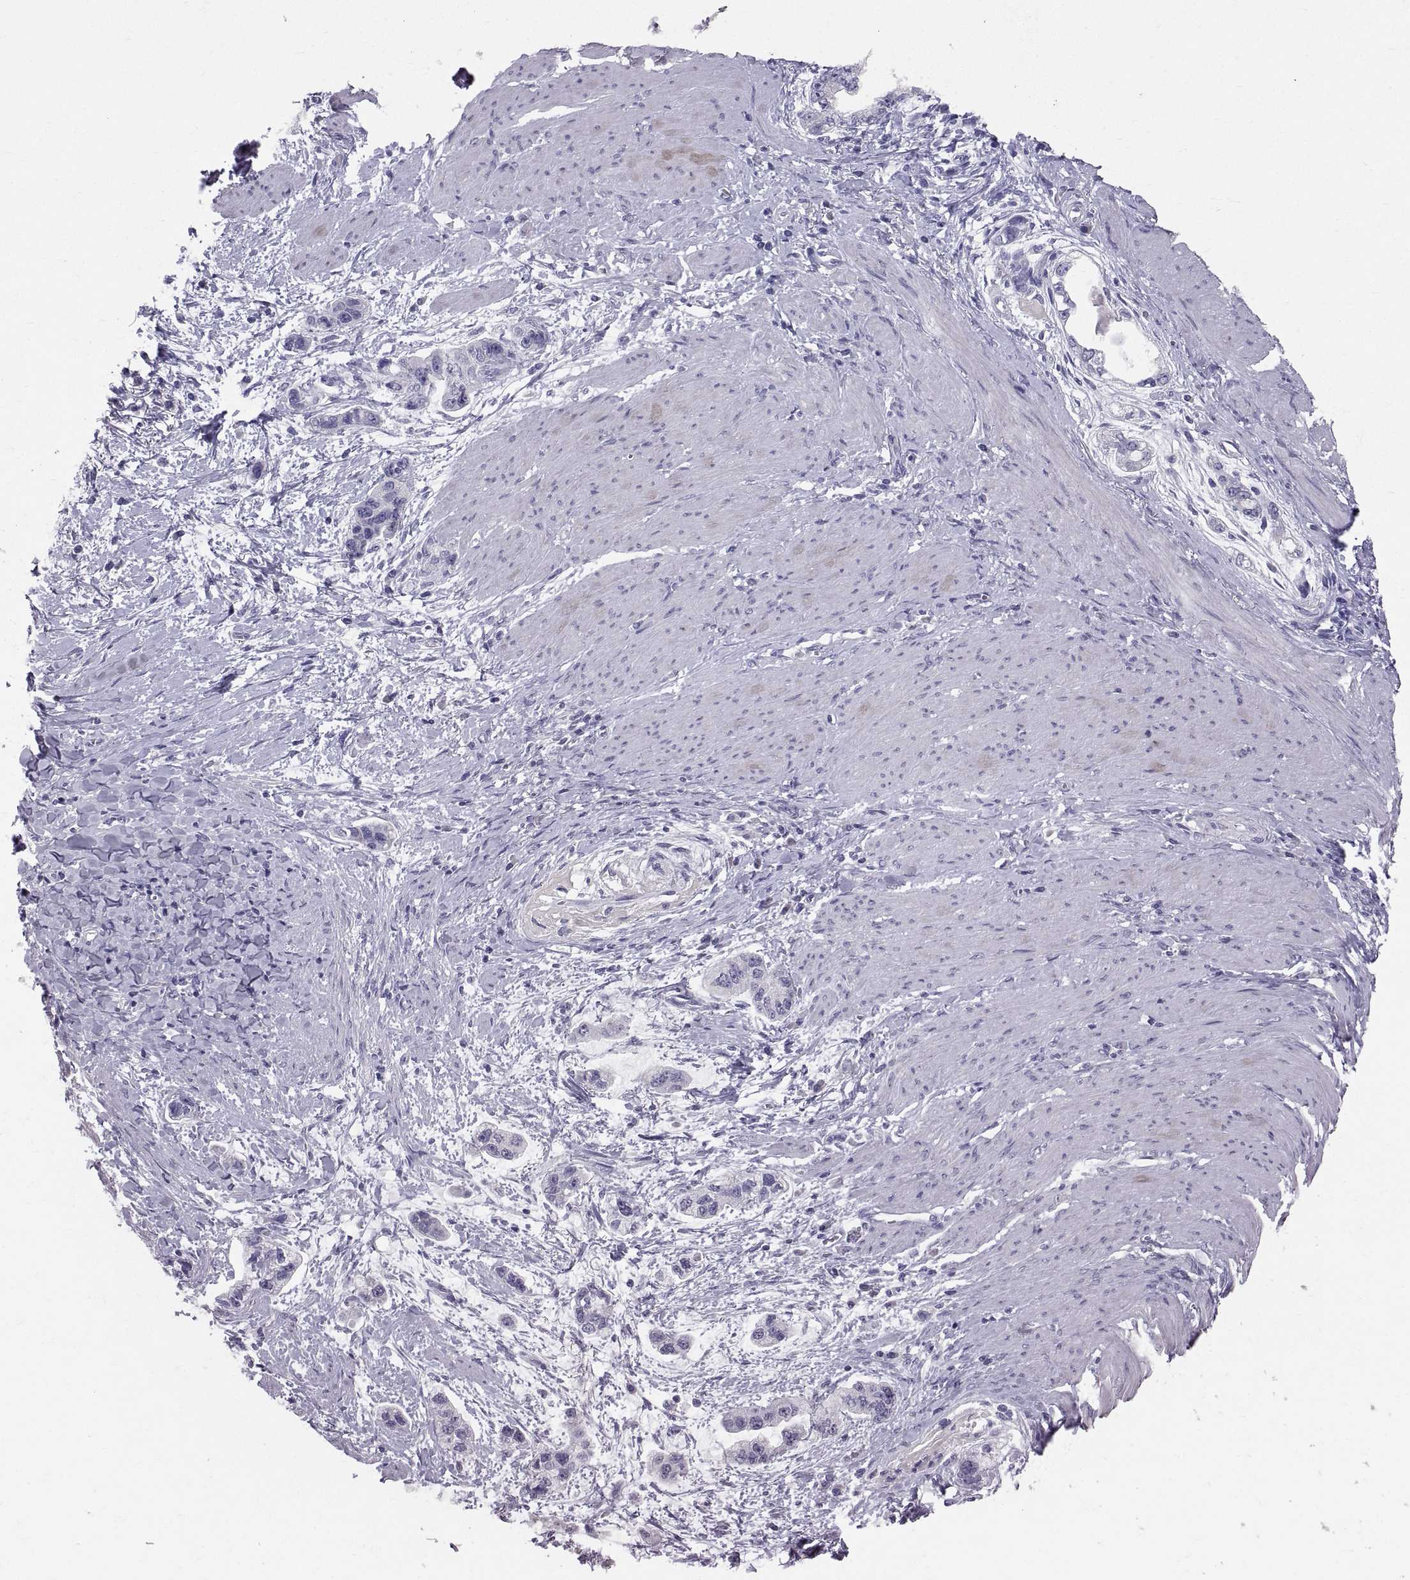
{"staining": {"intensity": "negative", "quantity": "none", "location": "none"}, "tissue": "stomach cancer", "cell_type": "Tumor cells", "image_type": "cancer", "snomed": [{"axis": "morphology", "description": "Adenocarcinoma, NOS"}, {"axis": "topography", "description": "Stomach, lower"}], "caption": "The immunohistochemistry image has no significant staining in tumor cells of stomach cancer tissue. (DAB IHC with hematoxylin counter stain).", "gene": "PTN", "patient": {"sex": "female", "age": 93}}